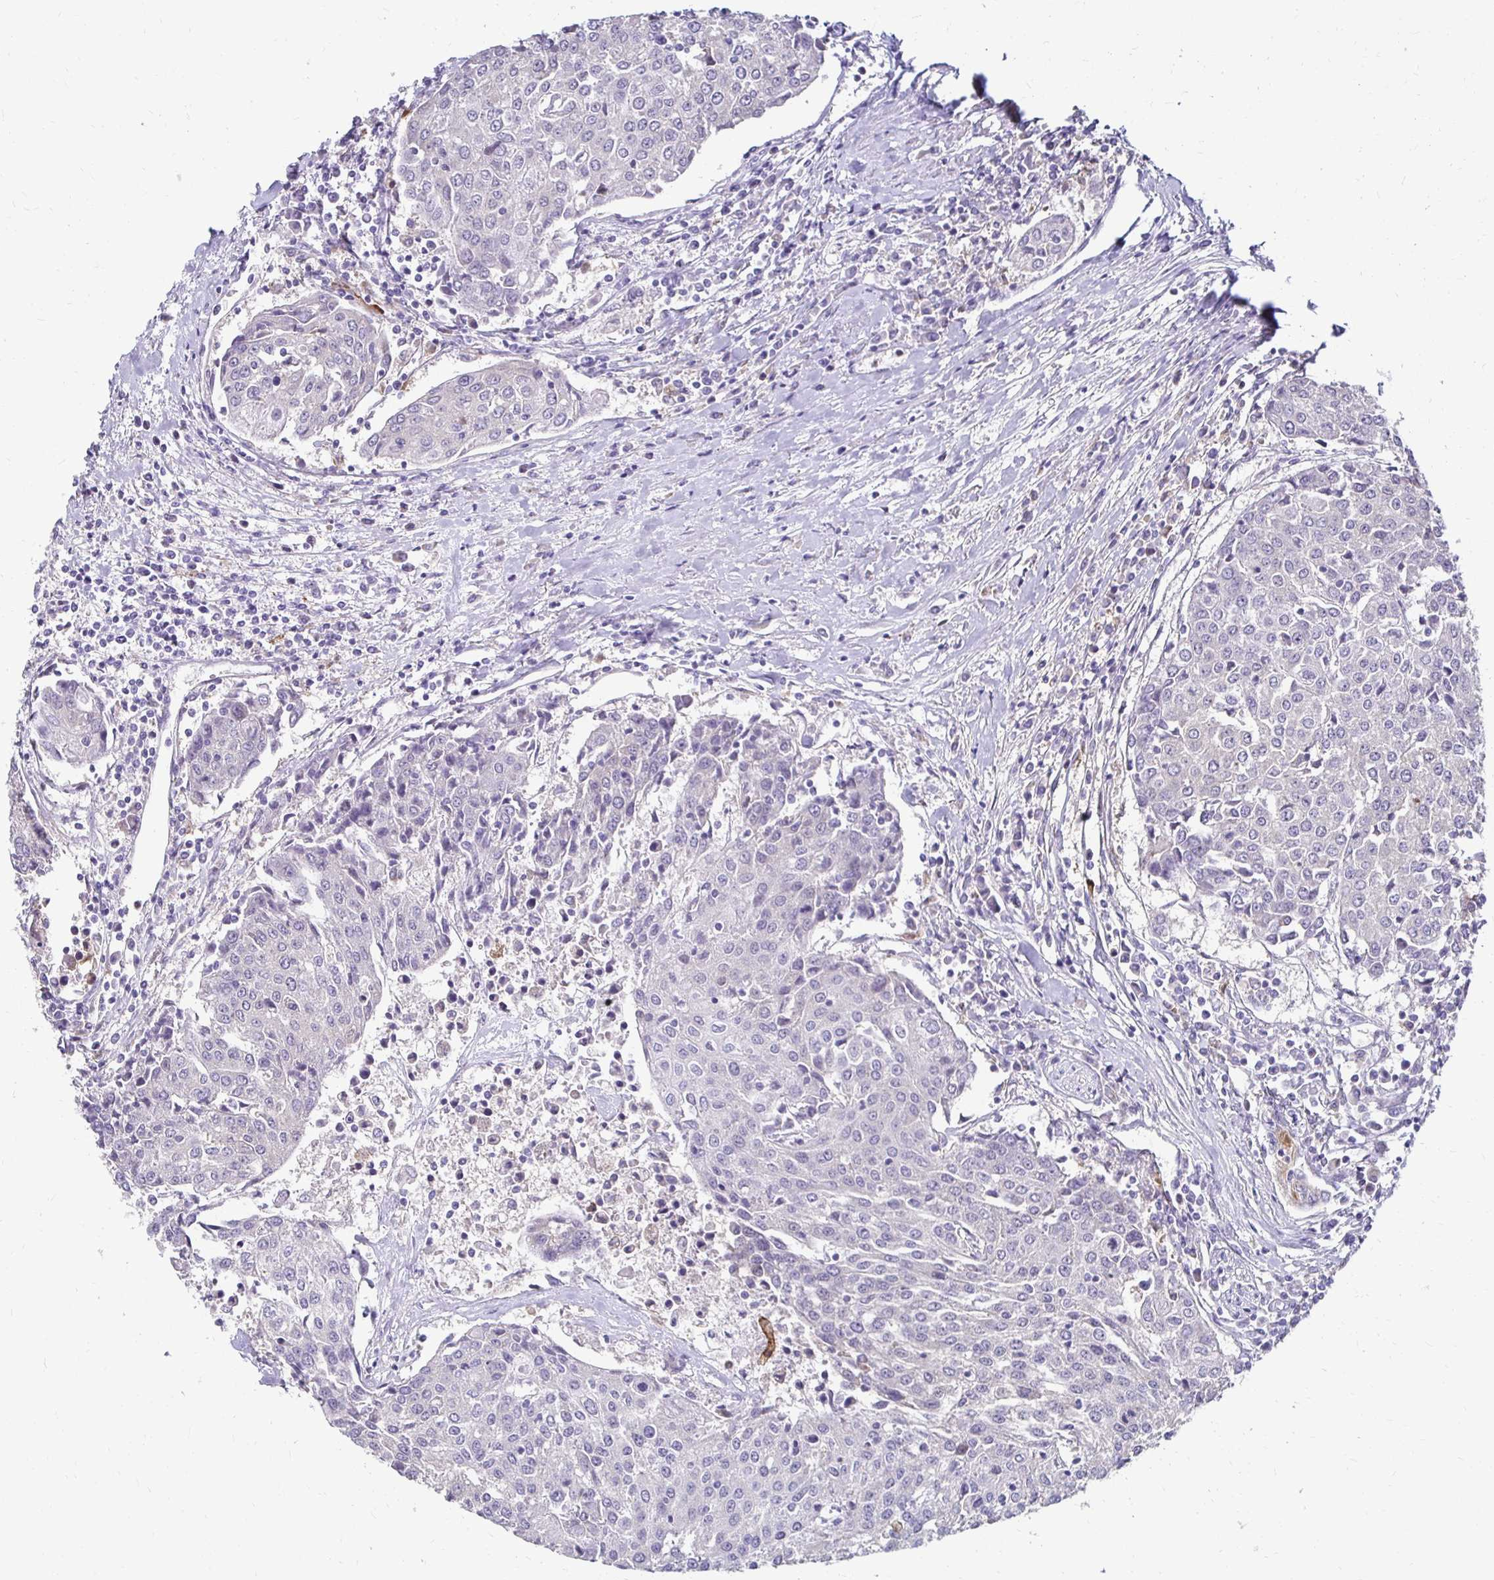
{"staining": {"intensity": "negative", "quantity": "none", "location": "none"}, "tissue": "urothelial cancer", "cell_type": "Tumor cells", "image_type": "cancer", "snomed": [{"axis": "morphology", "description": "Urothelial carcinoma, High grade"}, {"axis": "topography", "description": "Urinary bladder"}], "caption": "Human urothelial cancer stained for a protein using IHC displays no staining in tumor cells.", "gene": "PADI2", "patient": {"sex": "female", "age": 85}}